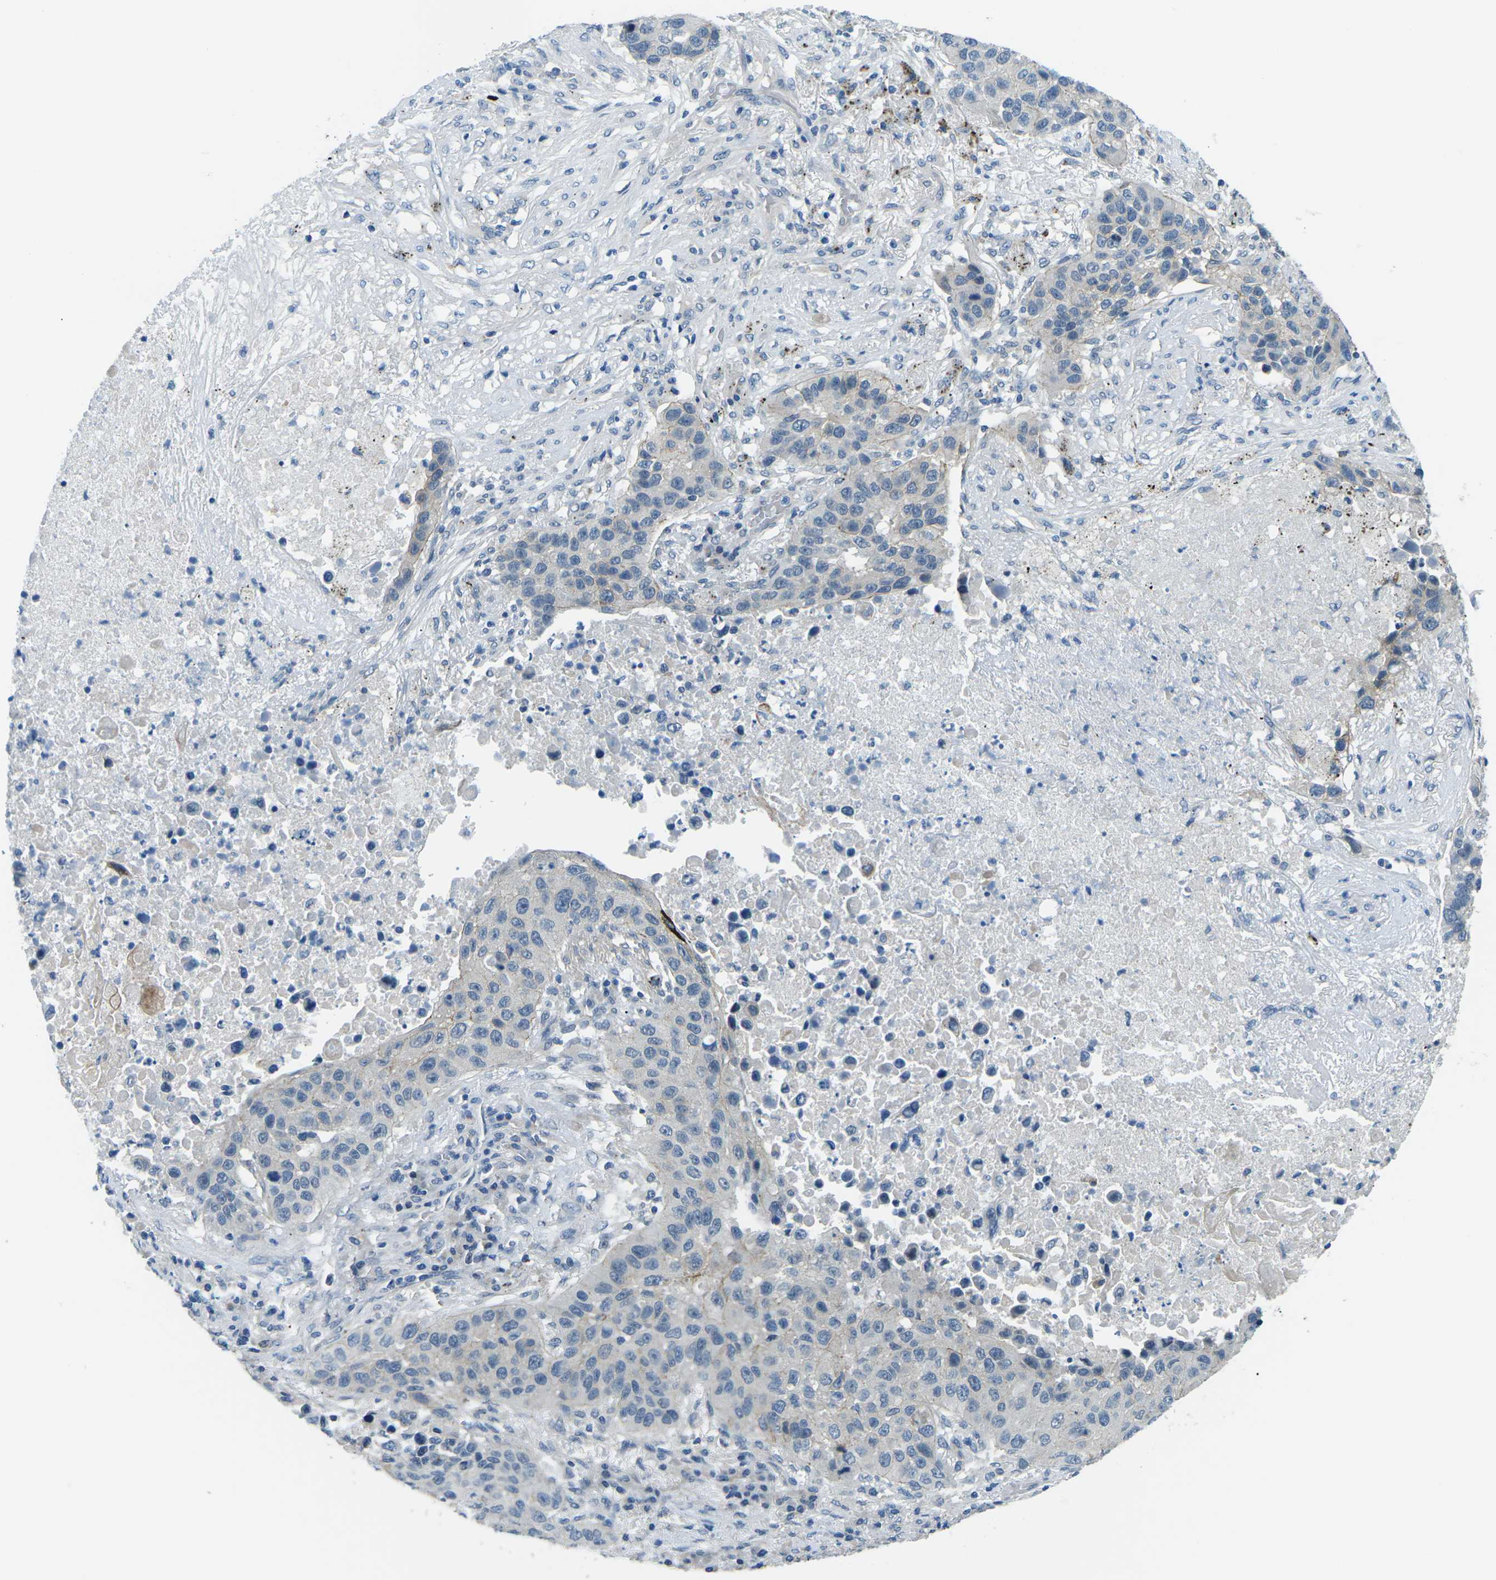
{"staining": {"intensity": "negative", "quantity": "none", "location": "none"}, "tissue": "lung cancer", "cell_type": "Tumor cells", "image_type": "cancer", "snomed": [{"axis": "morphology", "description": "Squamous cell carcinoma, NOS"}, {"axis": "topography", "description": "Lung"}], "caption": "Lung cancer (squamous cell carcinoma) stained for a protein using IHC shows no positivity tumor cells.", "gene": "CTNND1", "patient": {"sex": "male", "age": 57}}